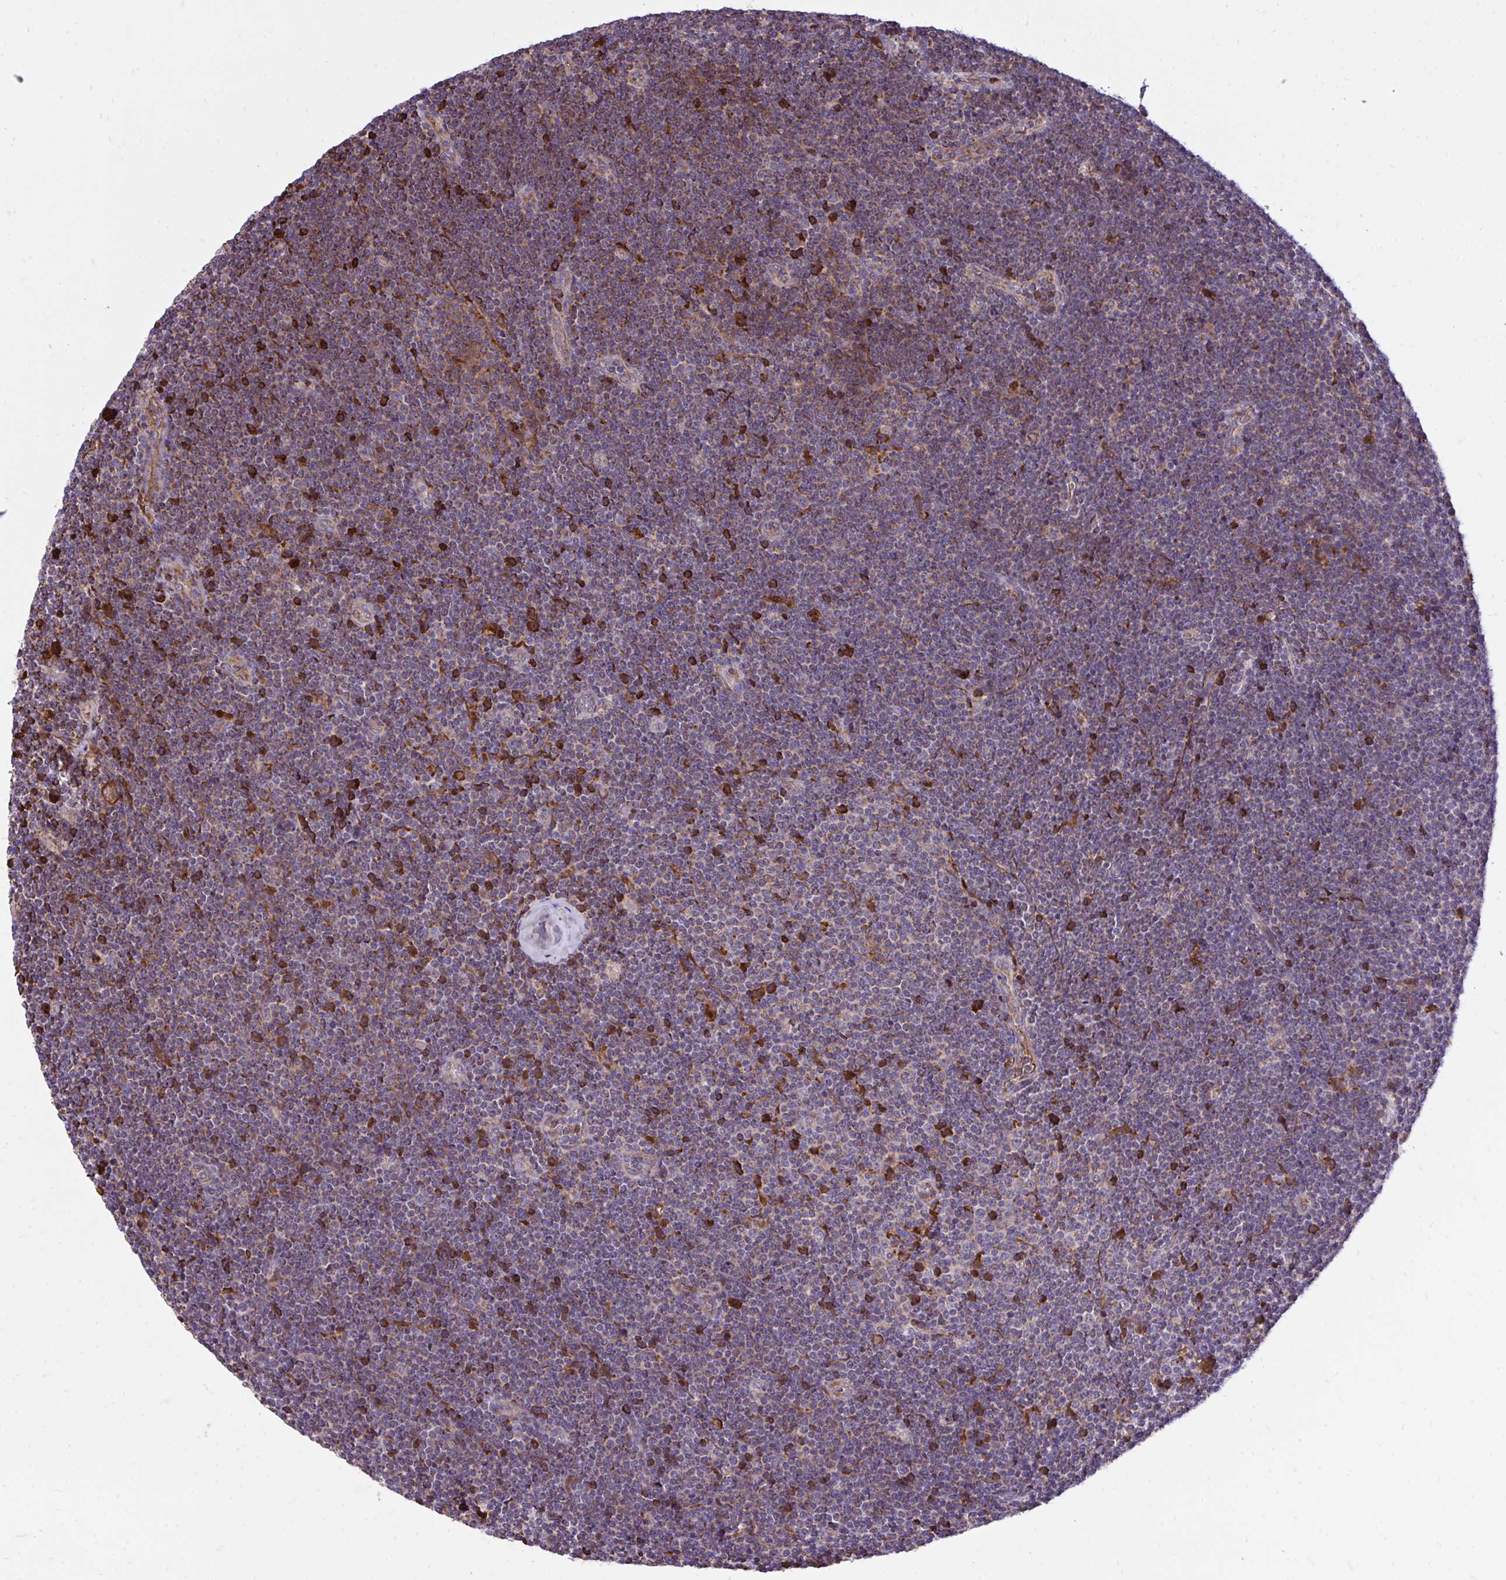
{"staining": {"intensity": "weak", "quantity": "25%-75%", "location": "cytoplasmic/membranous"}, "tissue": "lymphoma", "cell_type": "Tumor cells", "image_type": "cancer", "snomed": [{"axis": "morphology", "description": "Malignant lymphoma, non-Hodgkin's type, Low grade"}, {"axis": "topography", "description": "Lymph node"}], "caption": "Protein staining by immunohistochemistry reveals weak cytoplasmic/membranous staining in approximately 25%-75% of tumor cells in lymphoma.", "gene": "ATP13A2", "patient": {"sex": "male", "age": 48}}